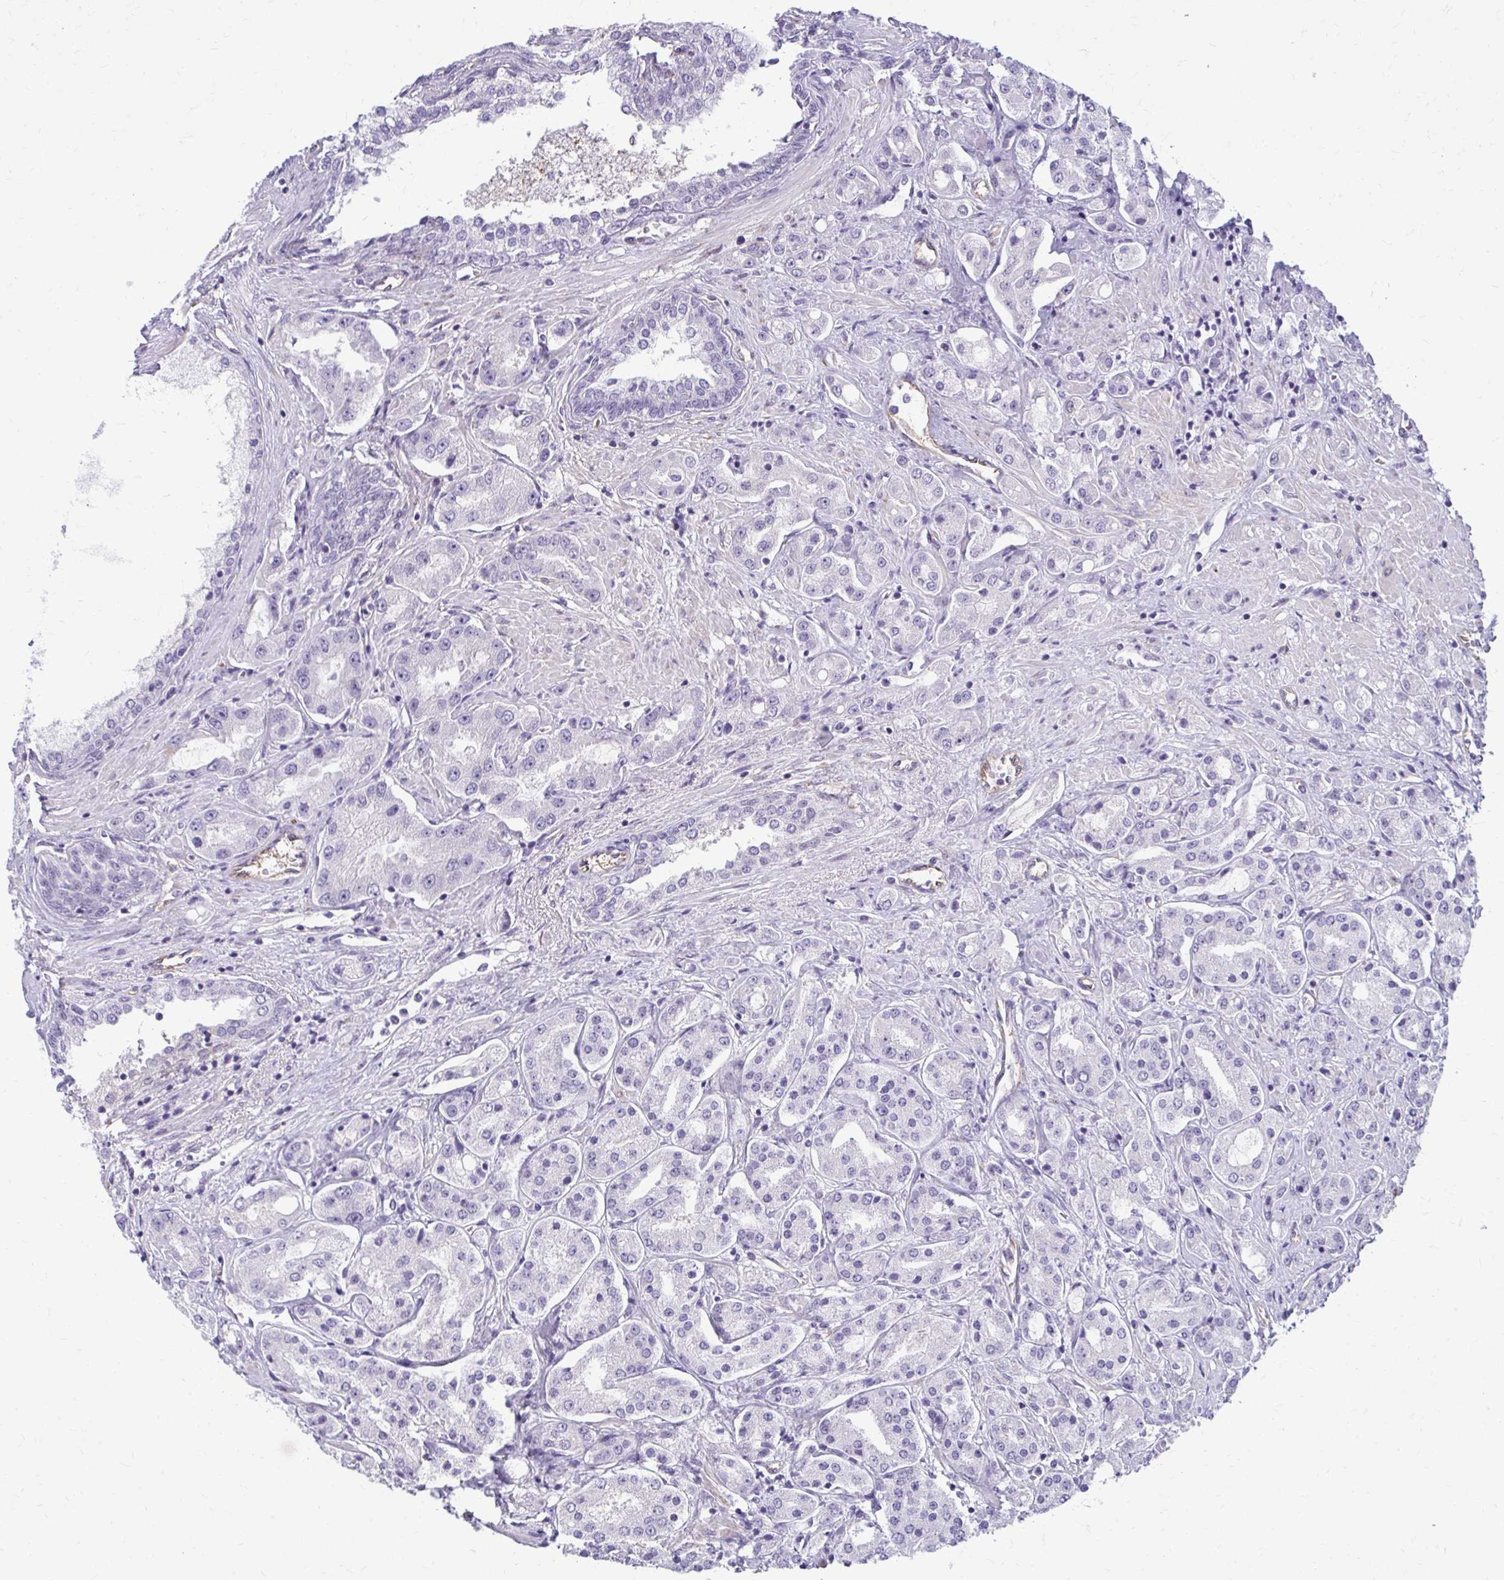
{"staining": {"intensity": "negative", "quantity": "none", "location": "none"}, "tissue": "prostate cancer", "cell_type": "Tumor cells", "image_type": "cancer", "snomed": [{"axis": "morphology", "description": "Adenocarcinoma, High grade"}, {"axis": "topography", "description": "Prostate"}], "caption": "IHC of human high-grade adenocarcinoma (prostate) displays no expression in tumor cells. (Brightfield microscopy of DAB (3,3'-diaminobenzidine) IHC at high magnification).", "gene": "DEPP1", "patient": {"sex": "male", "age": 67}}